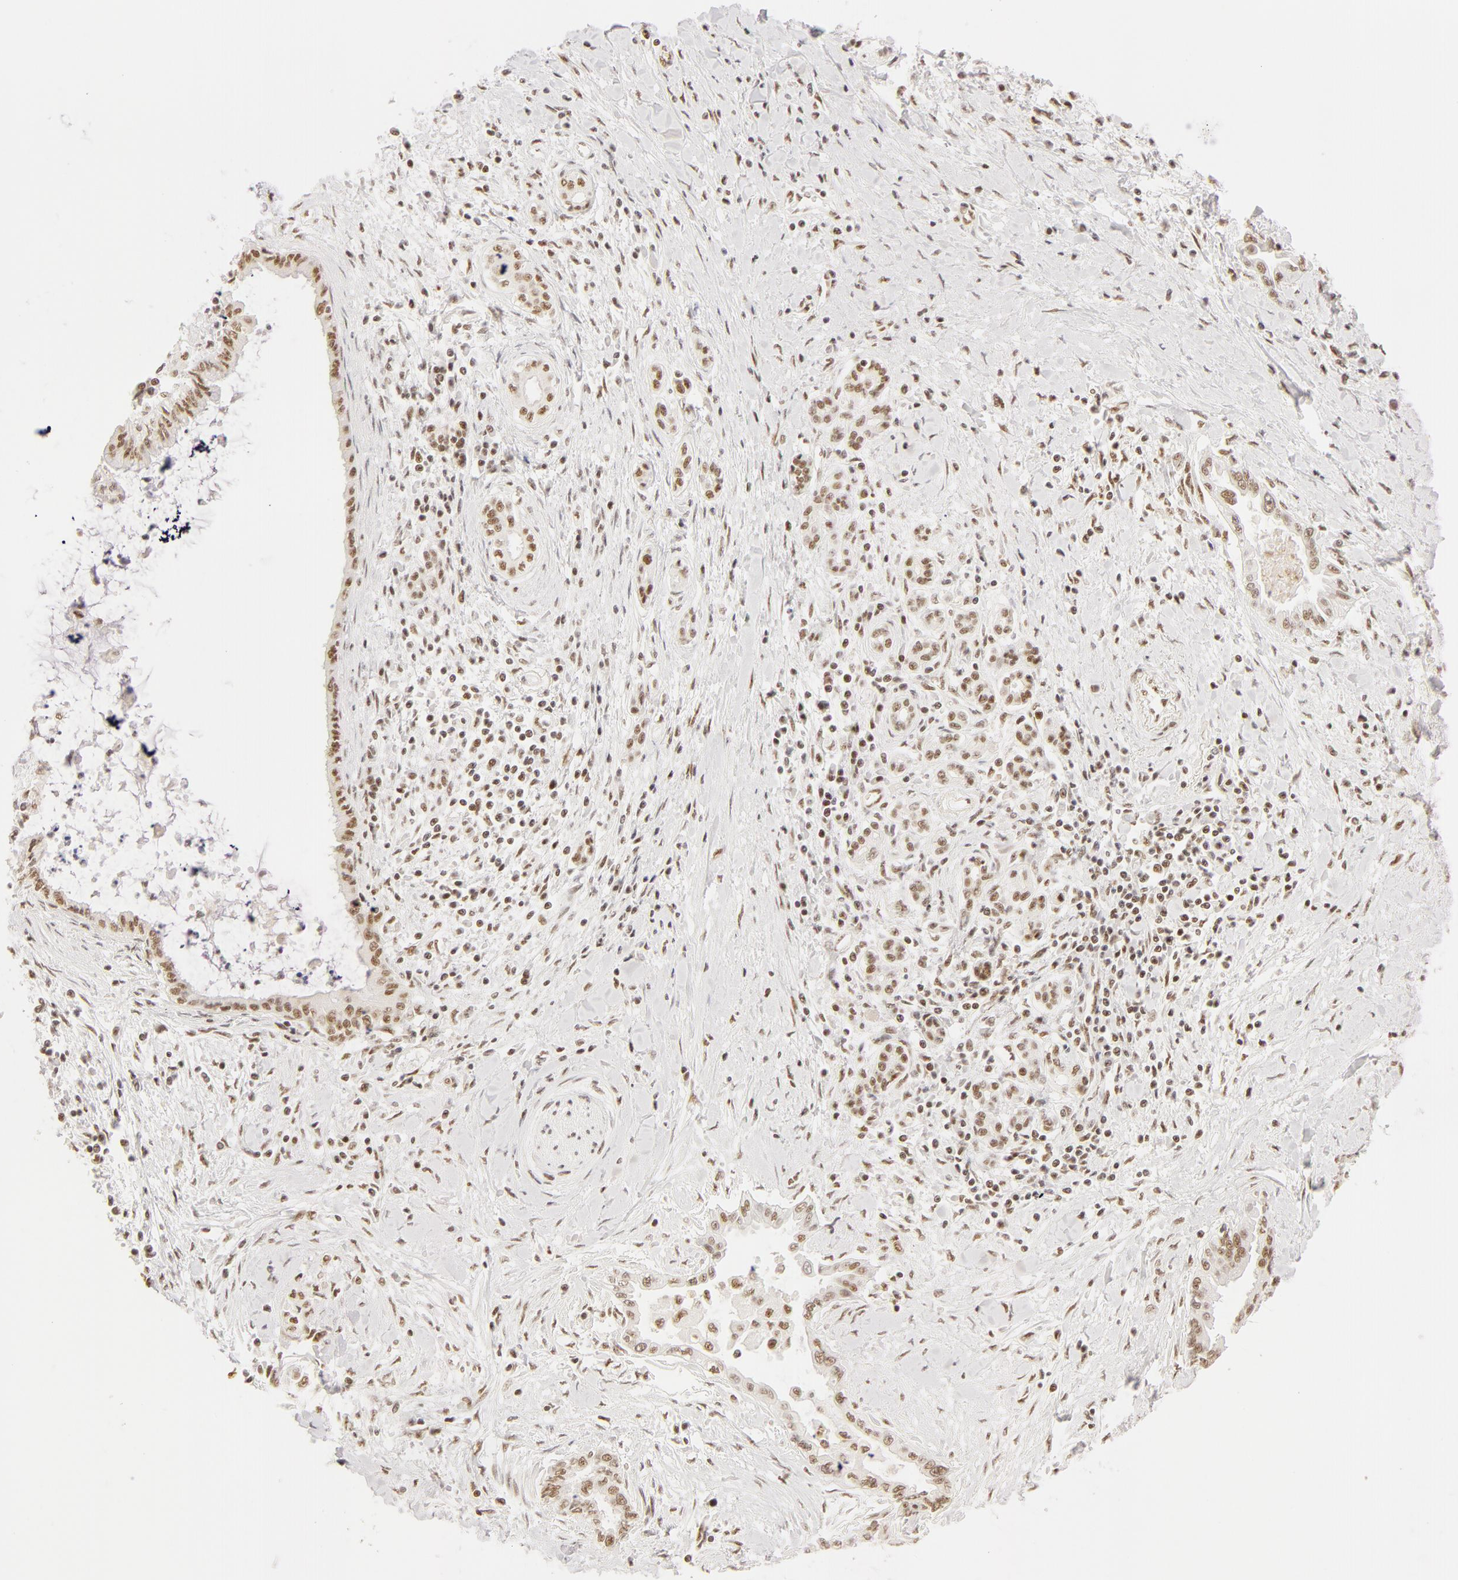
{"staining": {"intensity": "weak", "quantity": ">75%", "location": "nuclear"}, "tissue": "pancreatic cancer", "cell_type": "Tumor cells", "image_type": "cancer", "snomed": [{"axis": "morphology", "description": "Adenocarcinoma, NOS"}, {"axis": "topography", "description": "Pancreas"}], "caption": "Weak nuclear protein expression is identified in approximately >75% of tumor cells in adenocarcinoma (pancreatic).", "gene": "RBM39", "patient": {"sex": "female", "age": 64}}